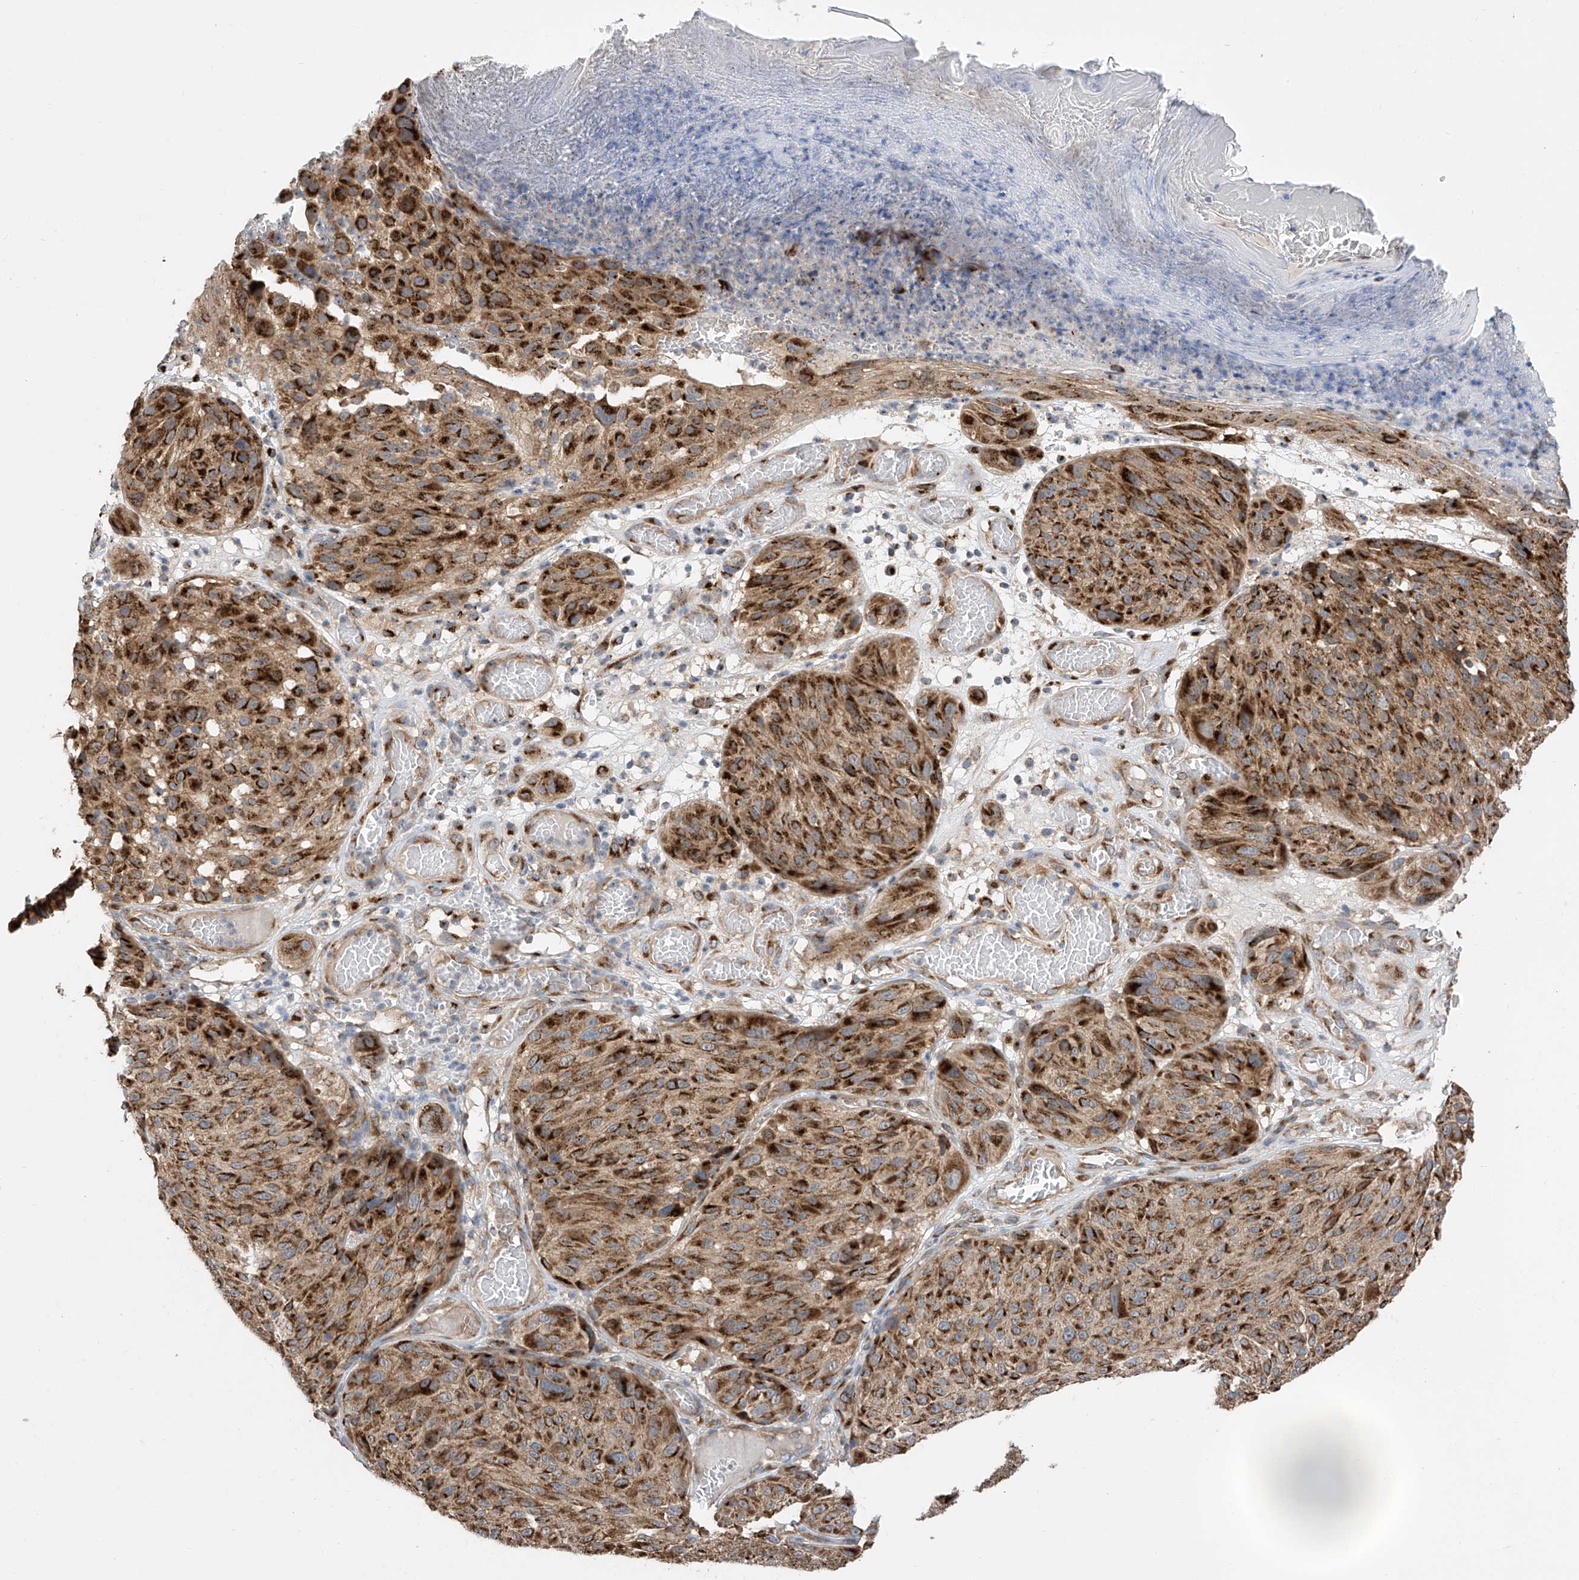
{"staining": {"intensity": "strong", "quantity": ">75%", "location": "cytoplasmic/membranous"}, "tissue": "melanoma", "cell_type": "Tumor cells", "image_type": "cancer", "snomed": [{"axis": "morphology", "description": "Malignant melanoma, NOS"}, {"axis": "topography", "description": "Skin"}], "caption": "This is an image of IHC staining of malignant melanoma, which shows strong positivity in the cytoplasmic/membranous of tumor cells.", "gene": "PNPT1", "patient": {"sex": "male", "age": 83}}